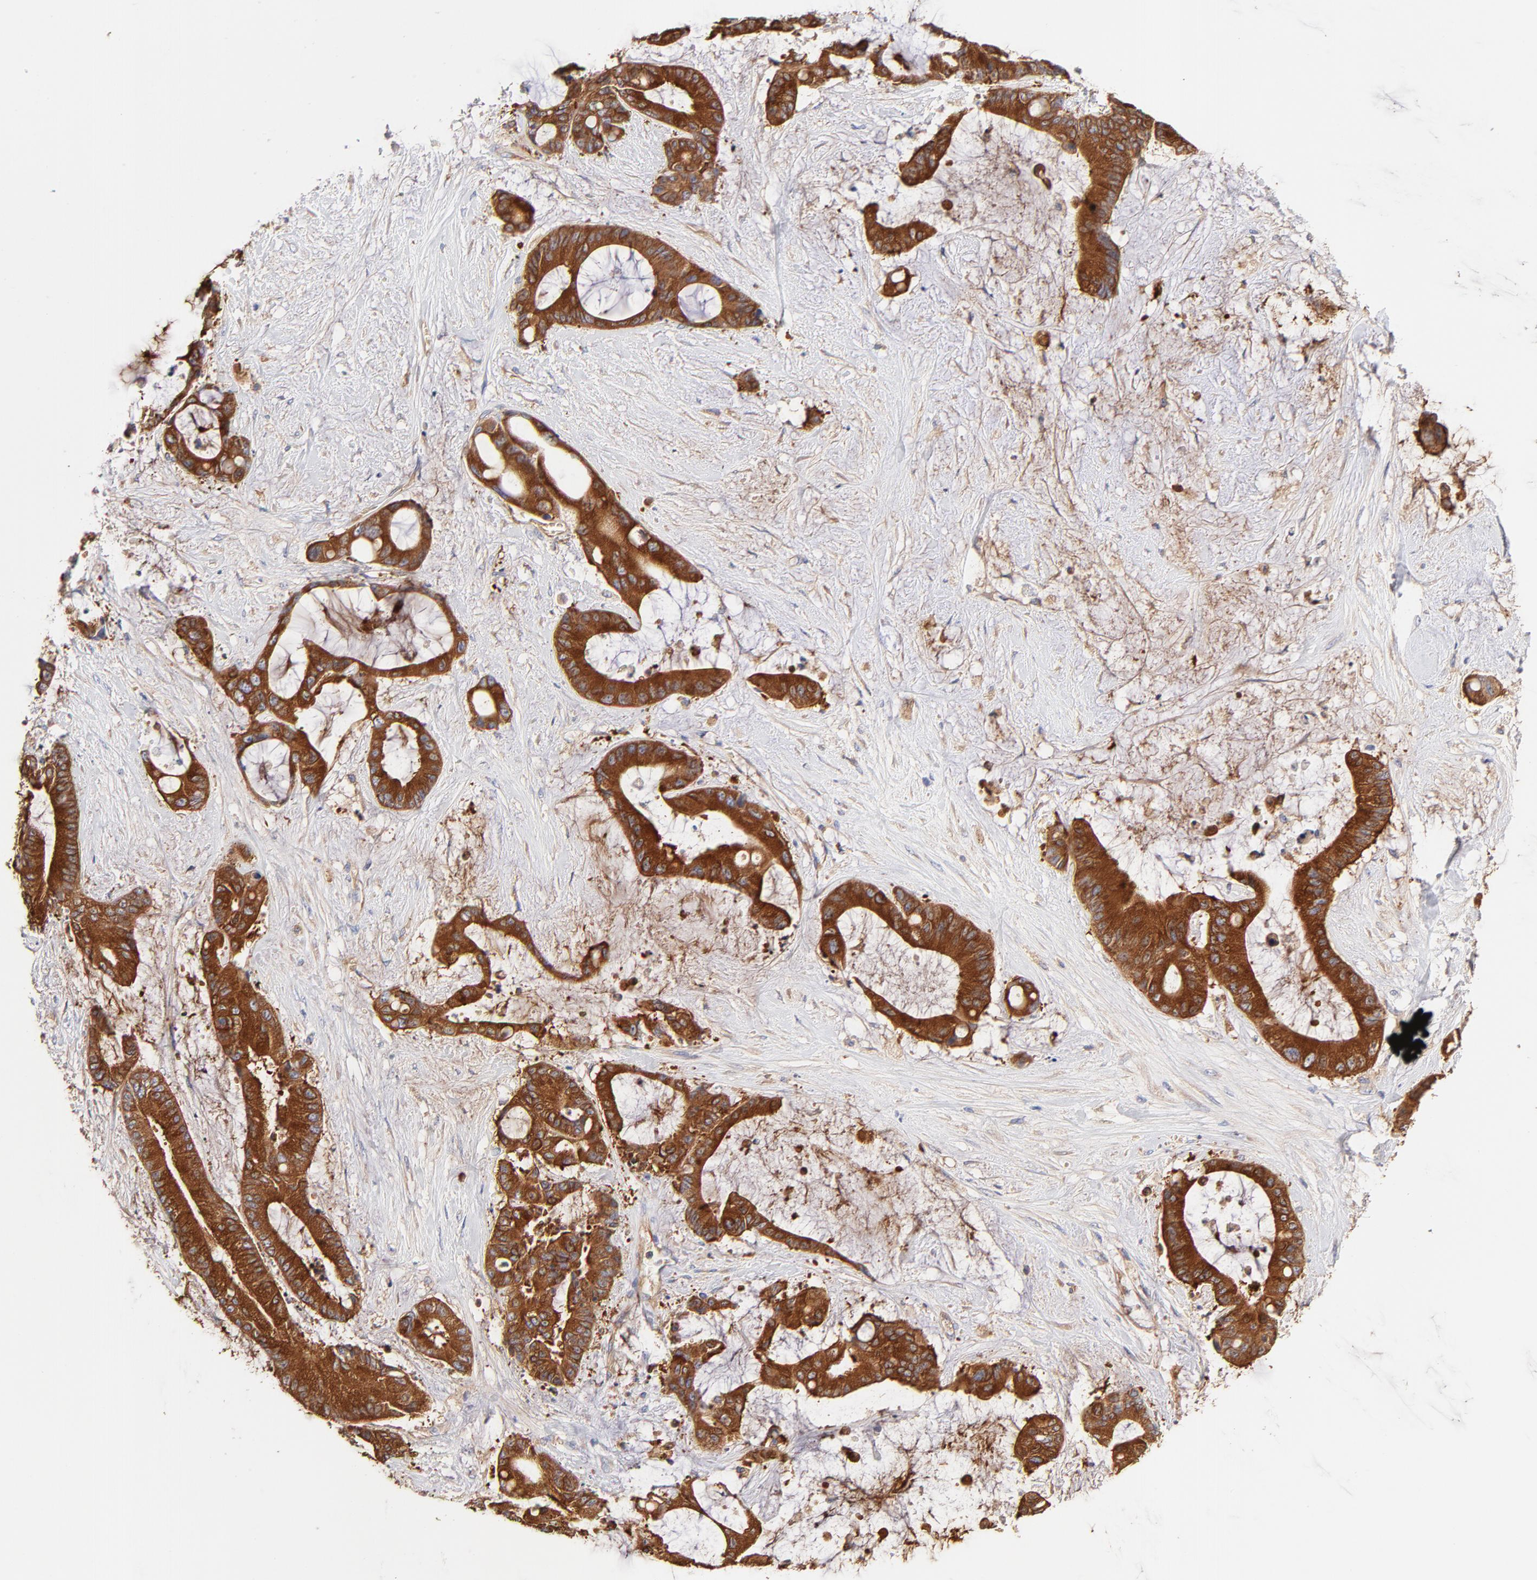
{"staining": {"intensity": "strong", "quantity": ">75%", "location": "cytoplasmic/membranous"}, "tissue": "liver cancer", "cell_type": "Tumor cells", "image_type": "cancer", "snomed": [{"axis": "morphology", "description": "Cholangiocarcinoma"}, {"axis": "topography", "description": "Liver"}], "caption": "Protein positivity by IHC demonstrates strong cytoplasmic/membranous expression in approximately >75% of tumor cells in liver cholangiocarcinoma.", "gene": "CD2AP", "patient": {"sex": "female", "age": 73}}